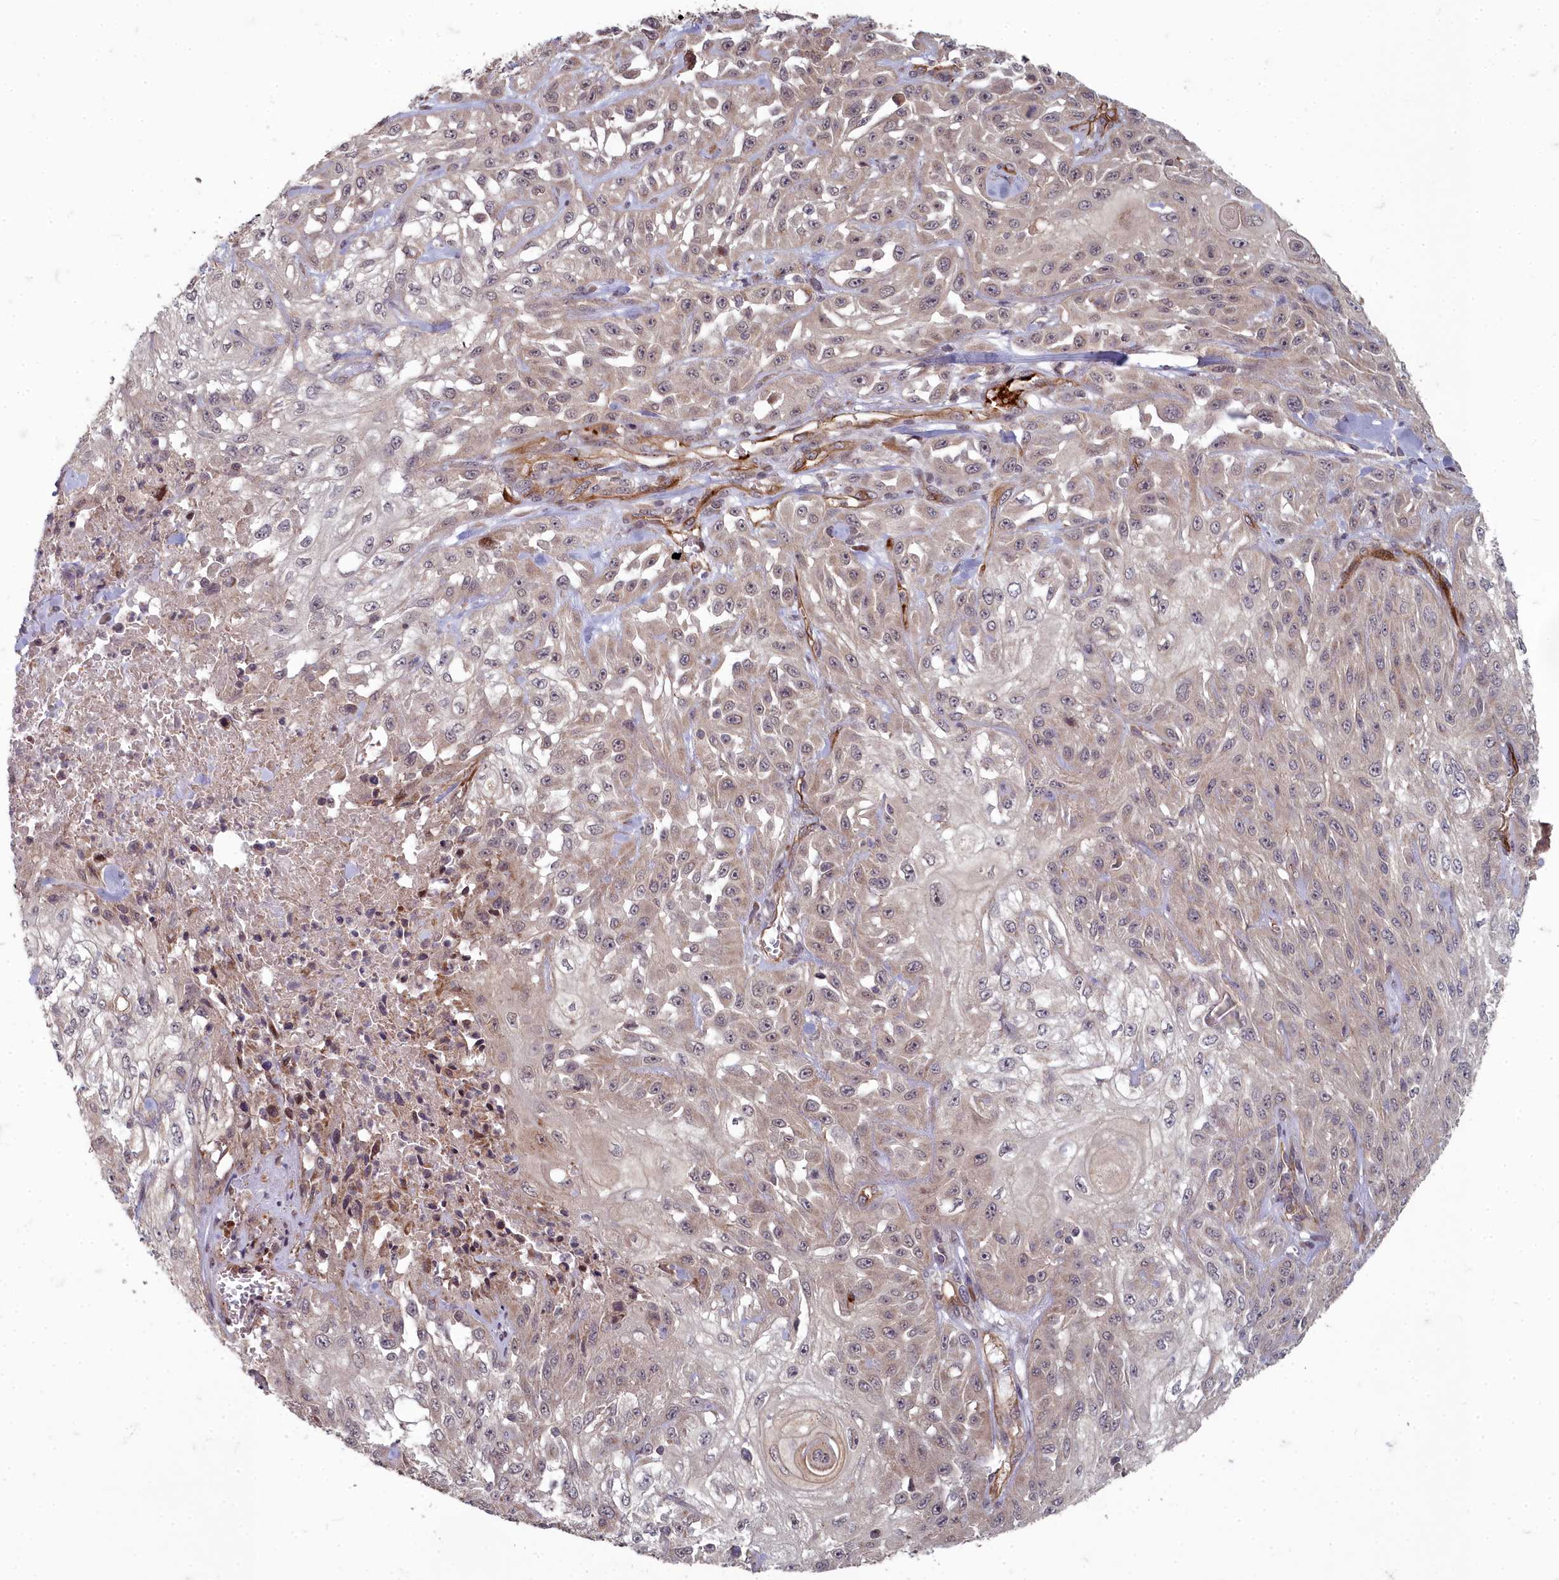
{"staining": {"intensity": "weak", "quantity": "25%-75%", "location": "cytoplasmic/membranous,nuclear"}, "tissue": "skin cancer", "cell_type": "Tumor cells", "image_type": "cancer", "snomed": [{"axis": "morphology", "description": "Squamous cell carcinoma, NOS"}, {"axis": "morphology", "description": "Squamous cell carcinoma, metastatic, NOS"}, {"axis": "topography", "description": "Skin"}, {"axis": "topography", "description": "Lymph node"}], "caption": "Immunohistochemistry (DAB) staining of skin cancer (metastatic squamous cell carcinoma) shows weak cytoplasmic/membranous and nuclear protein staining in approximately 25%-75% of tumor cells.", "gene": "TSPYL4", "patient": {"sex": "male", "age": 75}}